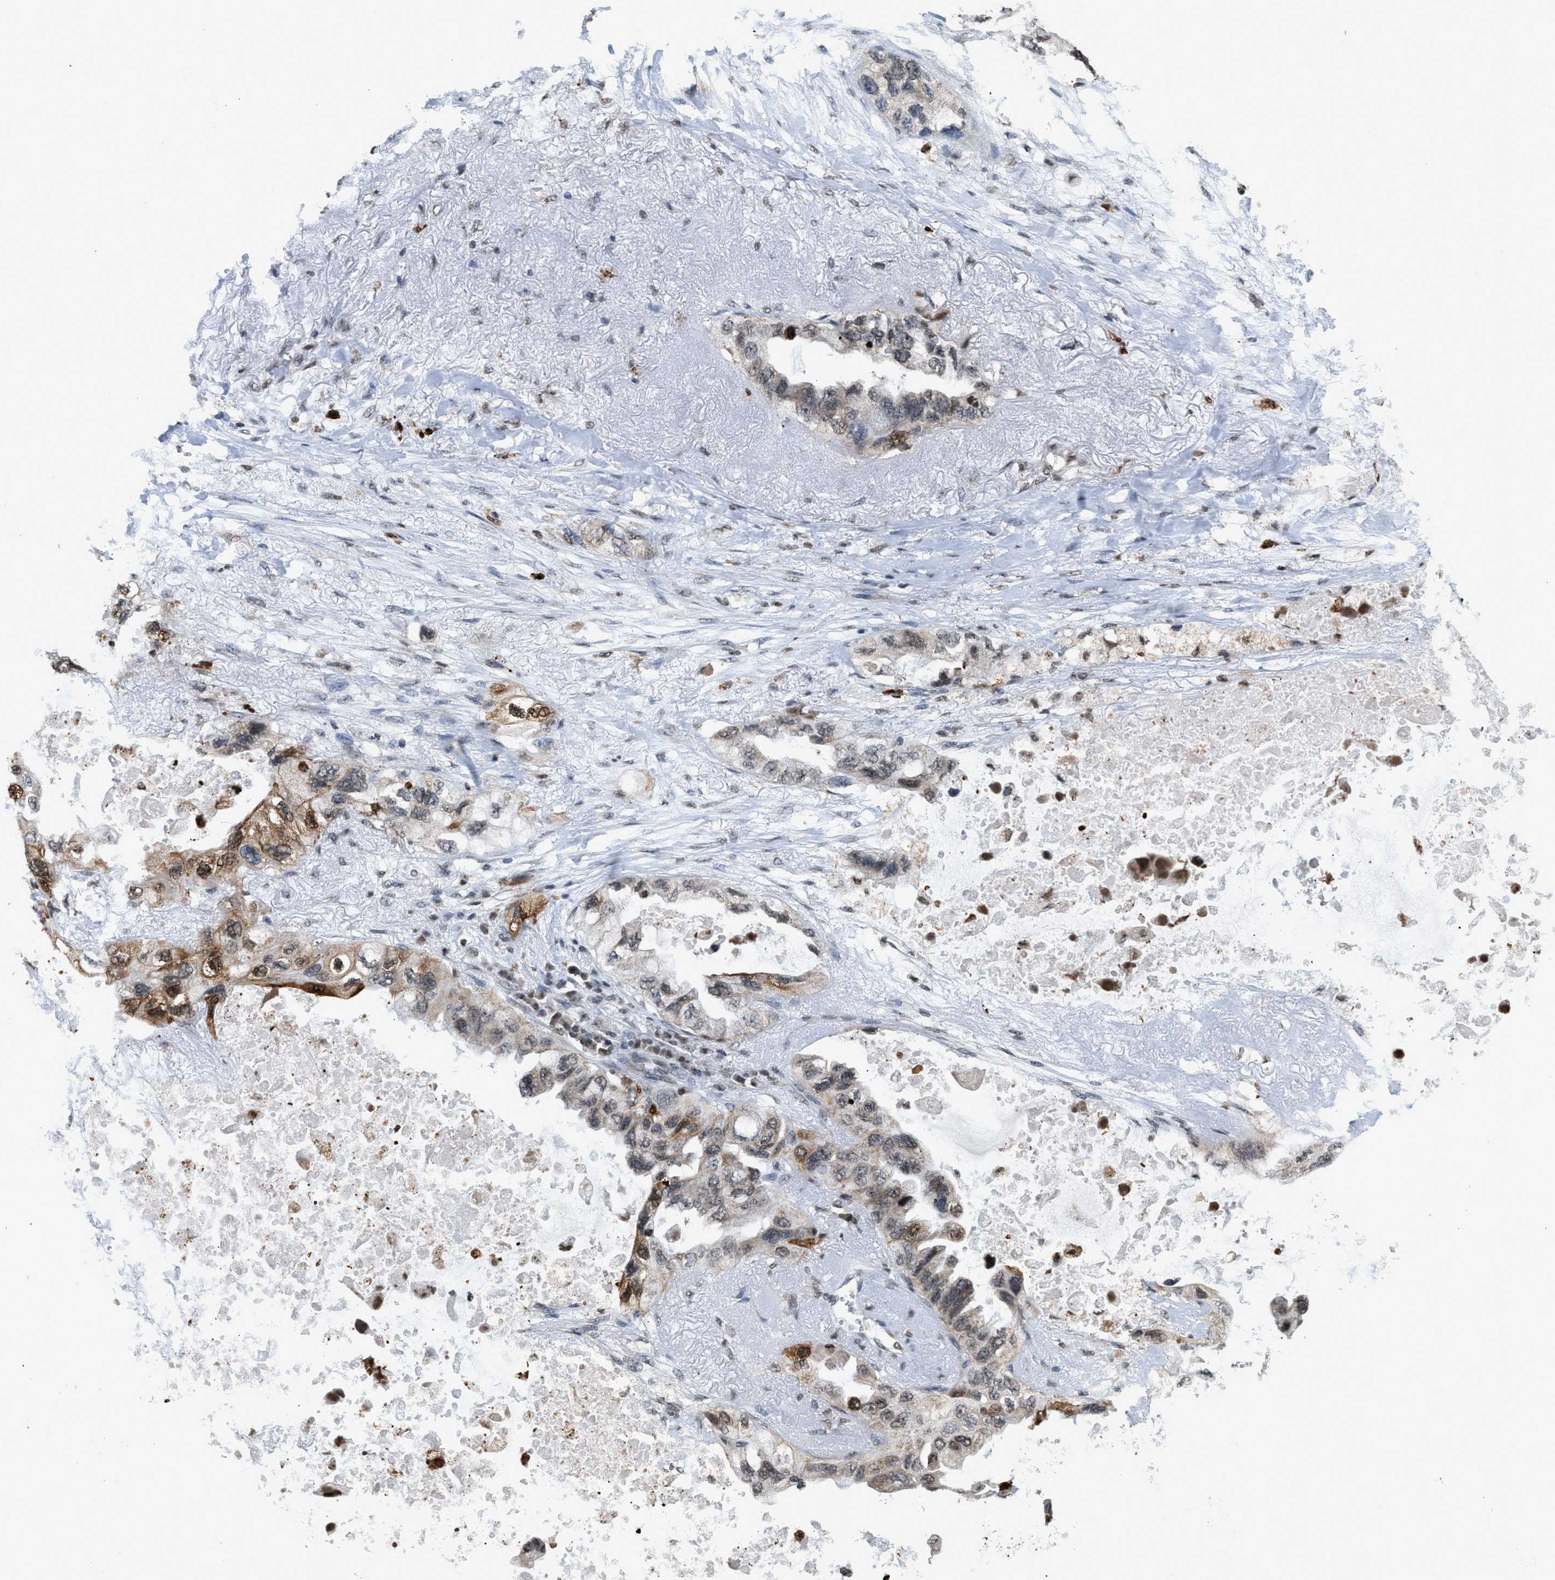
{"staining": {"intensity": "moderate", "quantity": "25%-75%", "location": "cytoplasmic/membranous"}, "tissue": "lung cancer", "cell_type": "Tumor cells", "image_type": "cancer", "snomed": [{"axis": "morphology", "description": "Squamous cell carcinoma, NOS"}, {"axis": "topography", "description": "Lung"}], "caption": "A micrograph of human squamous cell carcinoma (lung) stained for a protein shows moderate cytoplasmic/membranous brown staining in tumor cells. (Brightfield microscopy of DAB IHC at high magnification).", "gene": "PRUNE2", "patient": {"sex": "female", "age": 73}}